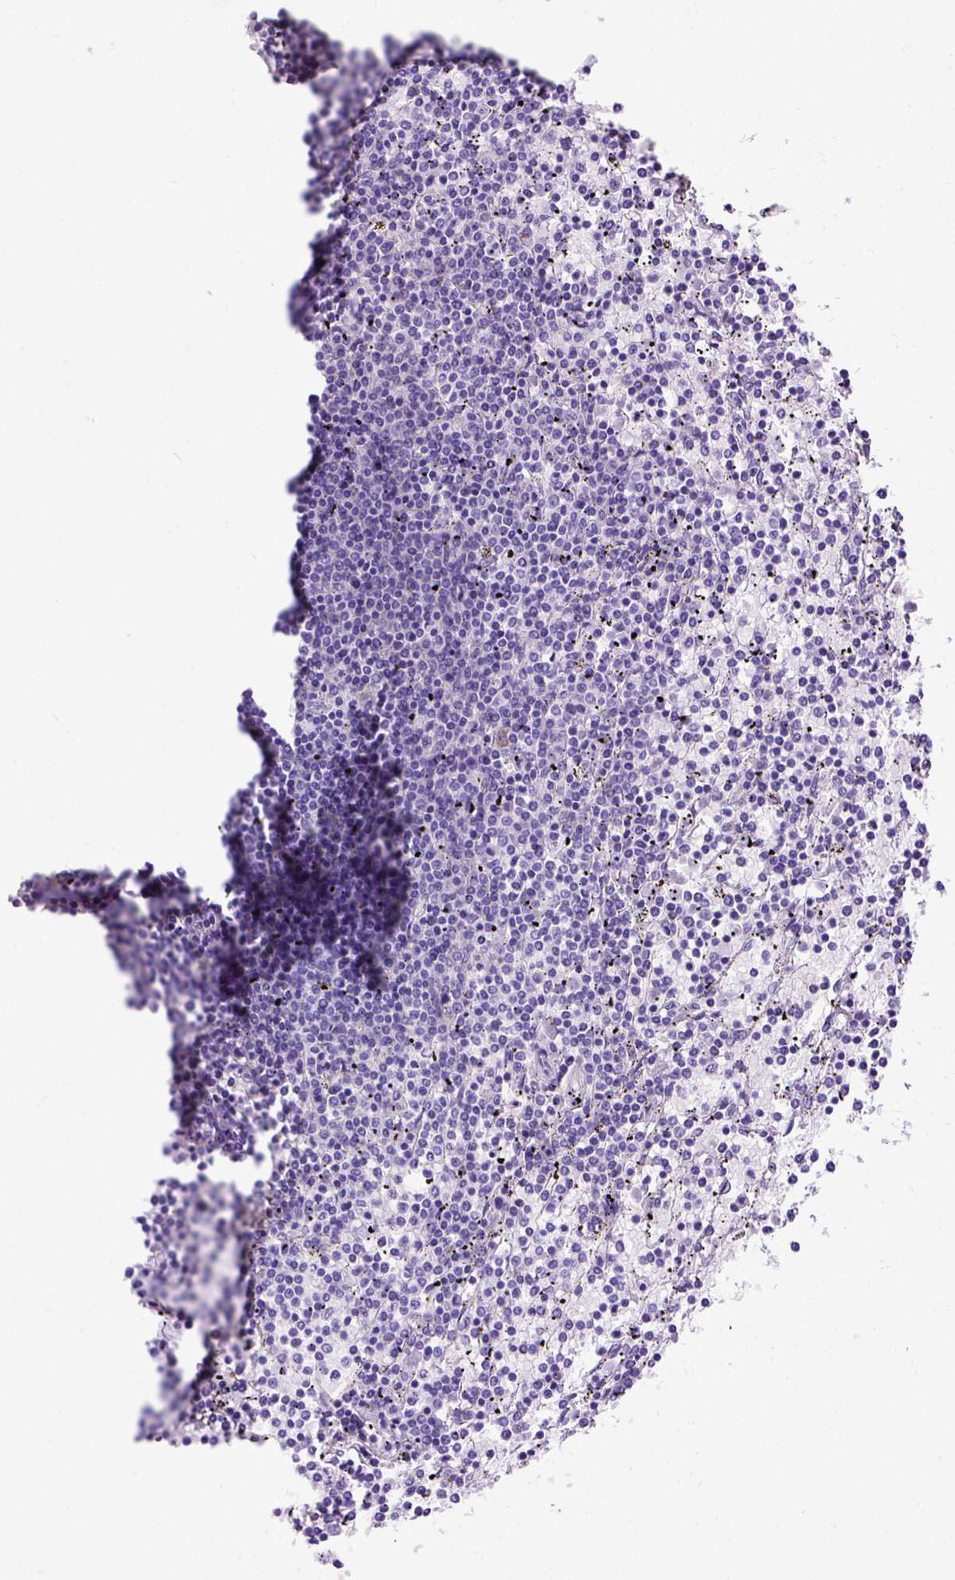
{"staining": {"intensity": "negative", "quantity": "none", "location": "none"}, "tissue": "lymphoma", "cell_type": "Tumor cells", "image_type": "cancer", "snomed": [{"axis": "morphology", "description": "Malignant lymphoma, non-Hodgkin's type, Low grade"}, {"axis": "topography", "description": "Spleen"}], "caption": "IHC histopathology image of neoplastic tissue: lymphoma stained with DAB (3,3'-diaminobenzidine) demonstrates no significant protein staining in tumor cells.", "gene": "CFAP54", "patient": {"sex": "female", "age": 77}}